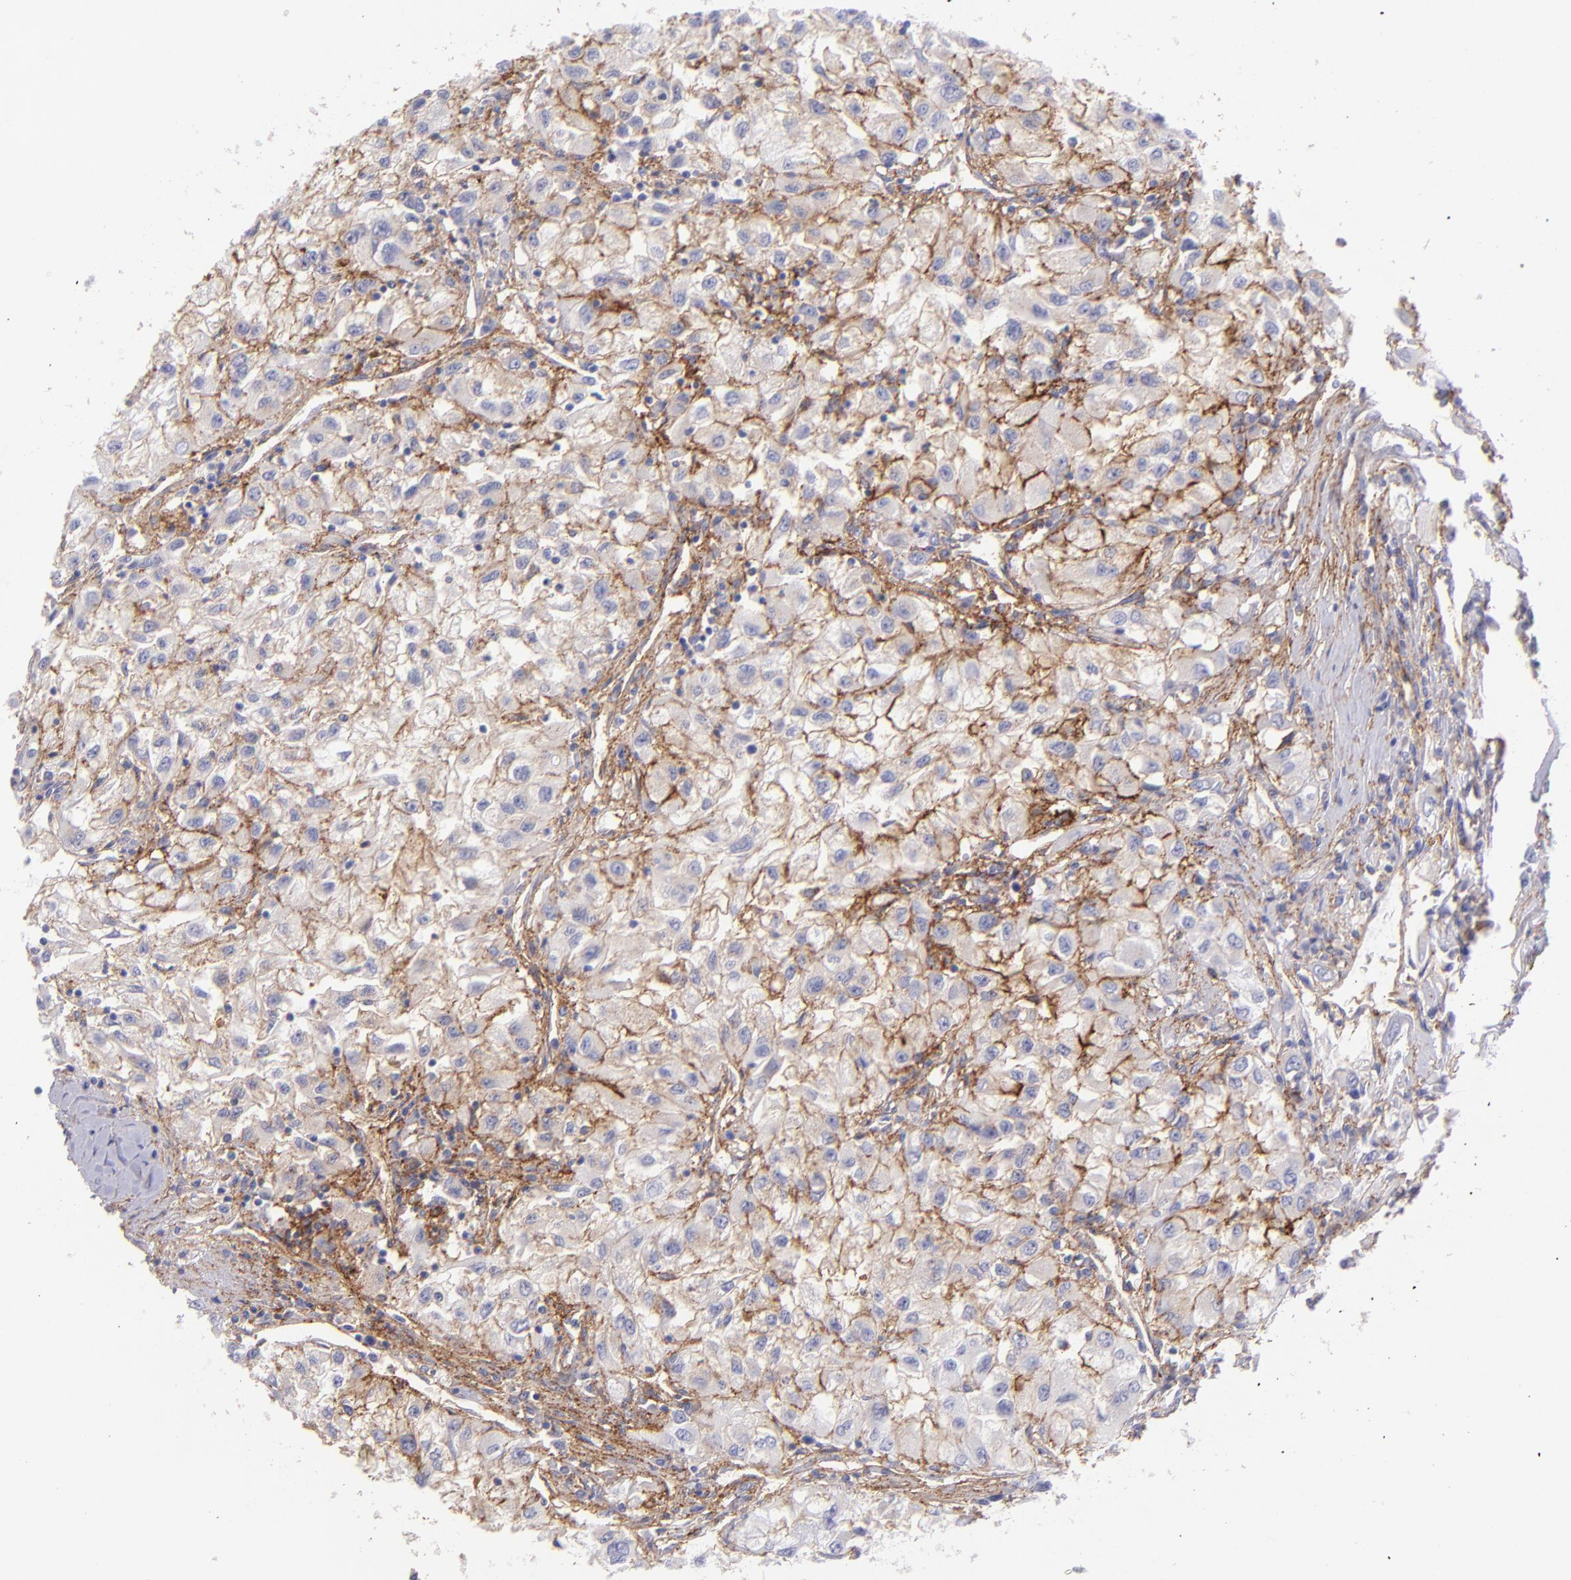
{"staining": {"intensity": "weak", "quantity": ">75%", "location": "cytoplasmic/membranous"}, "tissue": "renal cancer", "cell_type": "Tumor cells", "image_type": "cancer", "snomed": [{"axis": "morphology", "description": "Adenocarcinoma, NOS"}, {"axis": "topography", "description": "Kidney"}], "caption": "A histopathology image showing weak cytoplasmic/membranous positivity in about >75% of tumor cells in adenocarcinoma (renal), as visualized by brown immunohistochemical staining.", "gene": "CD81", "patient": {"sex": "male", "age": 59}}